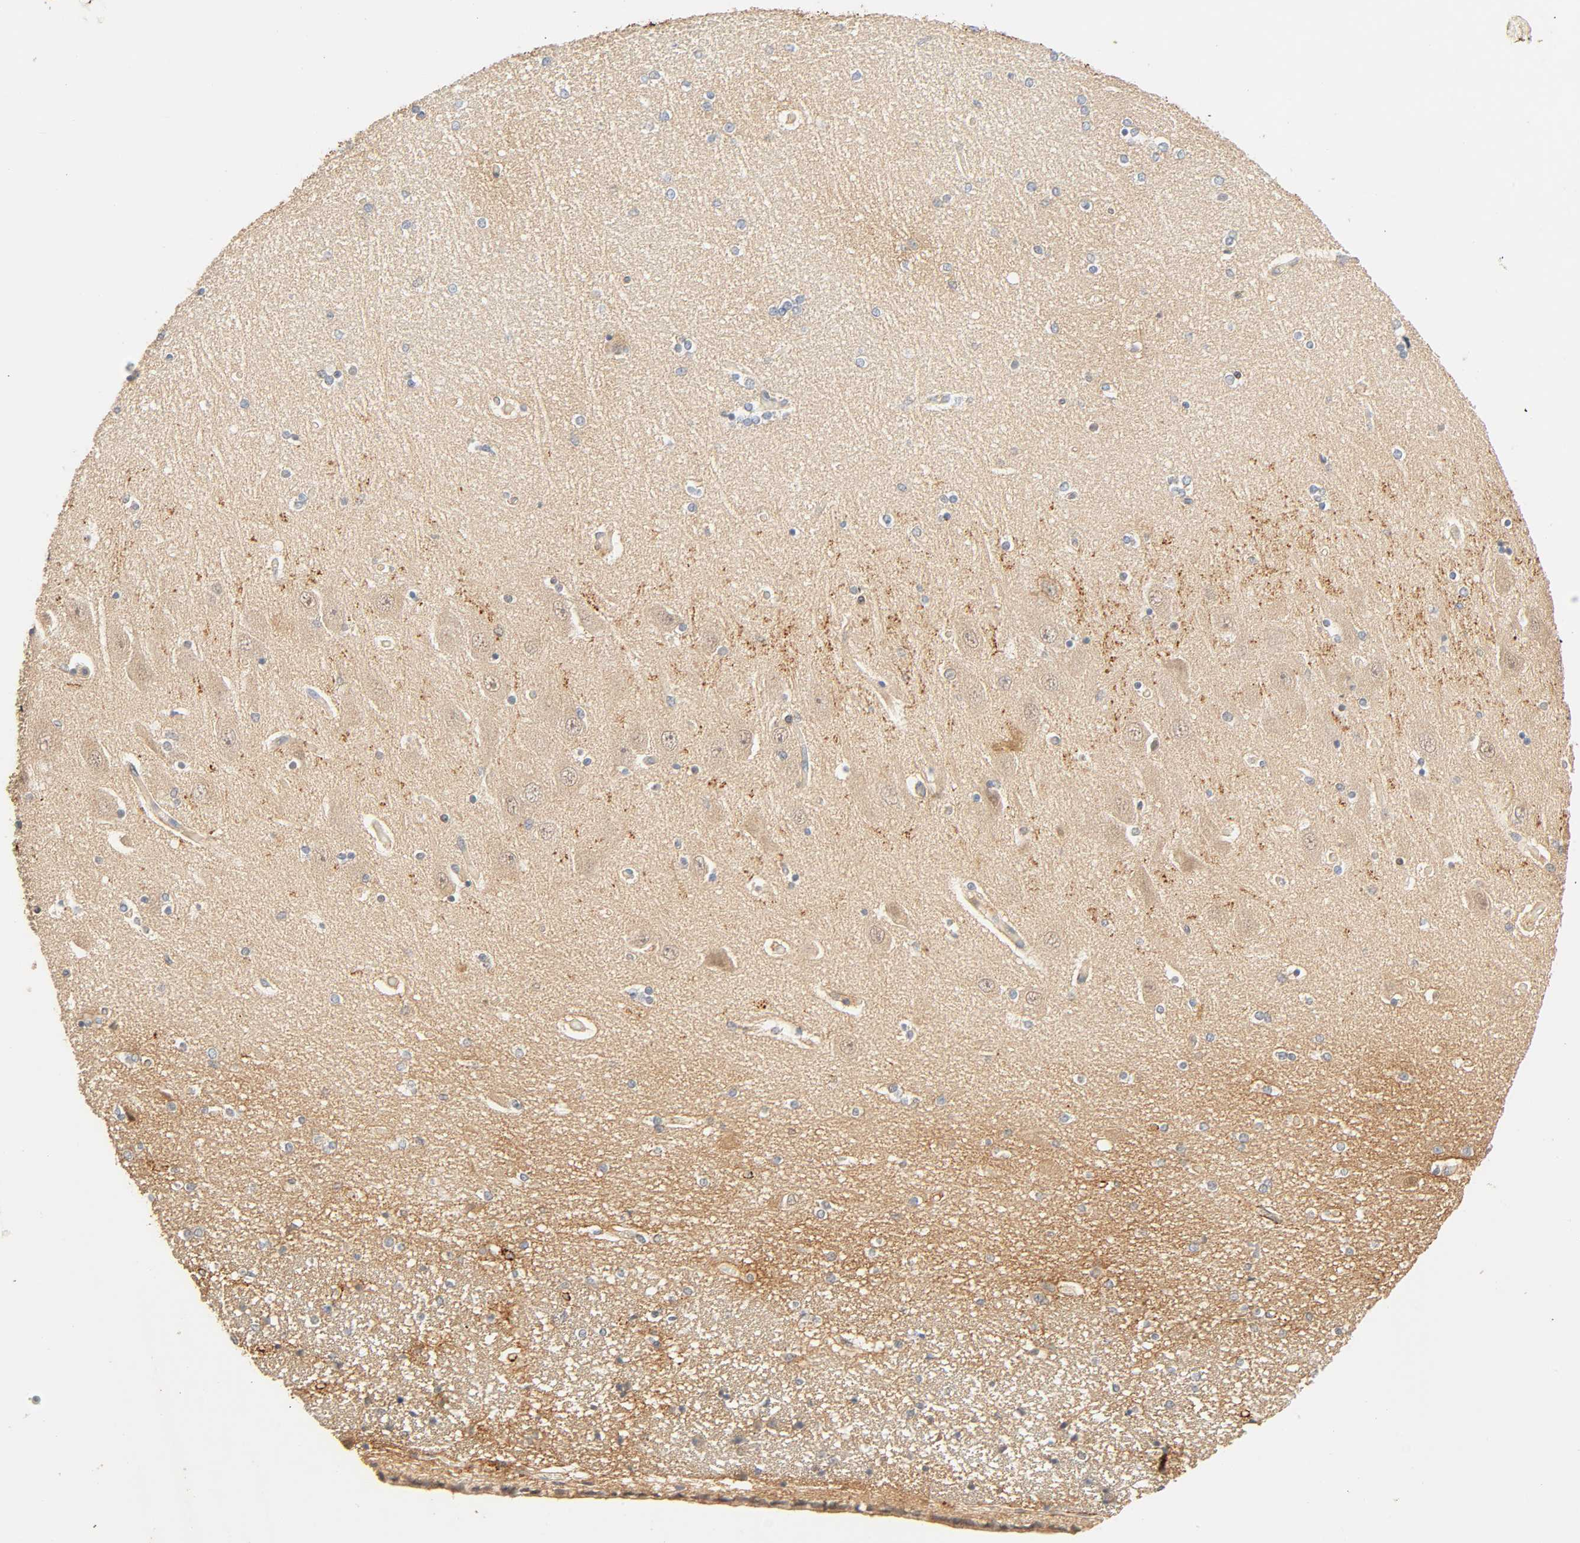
{"staining": {"intensity": "negative", "quantity": "none", "location": "none"}, "tissue": "hippocampus", "cell_type": "Glial cells", "image_type": "normal", "snomed": [{"axis": "morphology", "description": "Normal tissue, NOS"}, {"axis": "topography", "description": "Hippocampus"}], "caption": "This image is of unremarkable hippocampus stained with IHC to label a protein in brown with the nuclei are counter-stained blue. There is no expression in glial cells. (Immunohistochemistry, brightfield microscopy, high magnification).", "gene": "CACNA1G", "patient": {"sex": "female", "age": 54}}